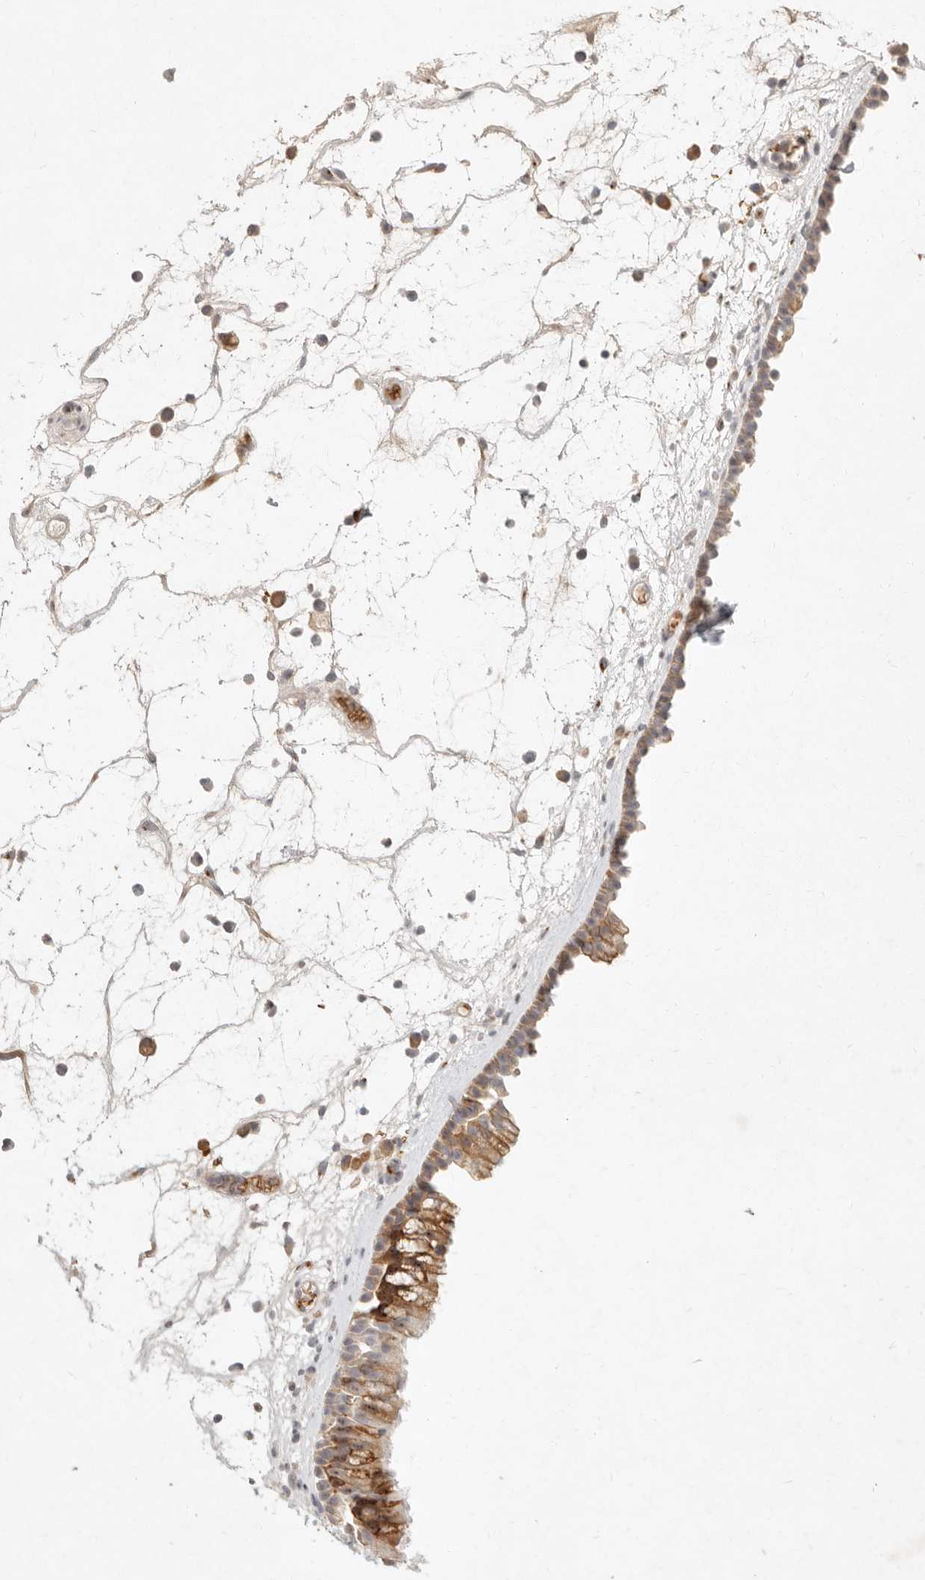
{"staining": {"intensity": "moderate", "quantity": ">75%", "location": "cytoplasmic/membranous"}, "tissue": "nasopharynx", "cell_type": "Respiratory epithelial cells", "image_type": "normal", "snomed": [{"axis": "morphology", "description": "Normal tissue, NOS"}, {"axis": "morphology", "description": "Inflammation, NOS"}, {"axis": "morphology", "description": "Malignant melanoma, Metastatic site"}, {"axis": "topography", "description": "Nasopharynx"}], "caption": "A brown stain highlights moderate cytoplasmic/membranous expression of a protein in respiratory epithelial cells of unremarkable human nasopharynx. (DAB (3,3'-diaminobenzidine) IHC, brown staining for protein, blue staining for nuclei).", "gene": "C1orf127", "patient": {"sex": "male", "age": 70}}